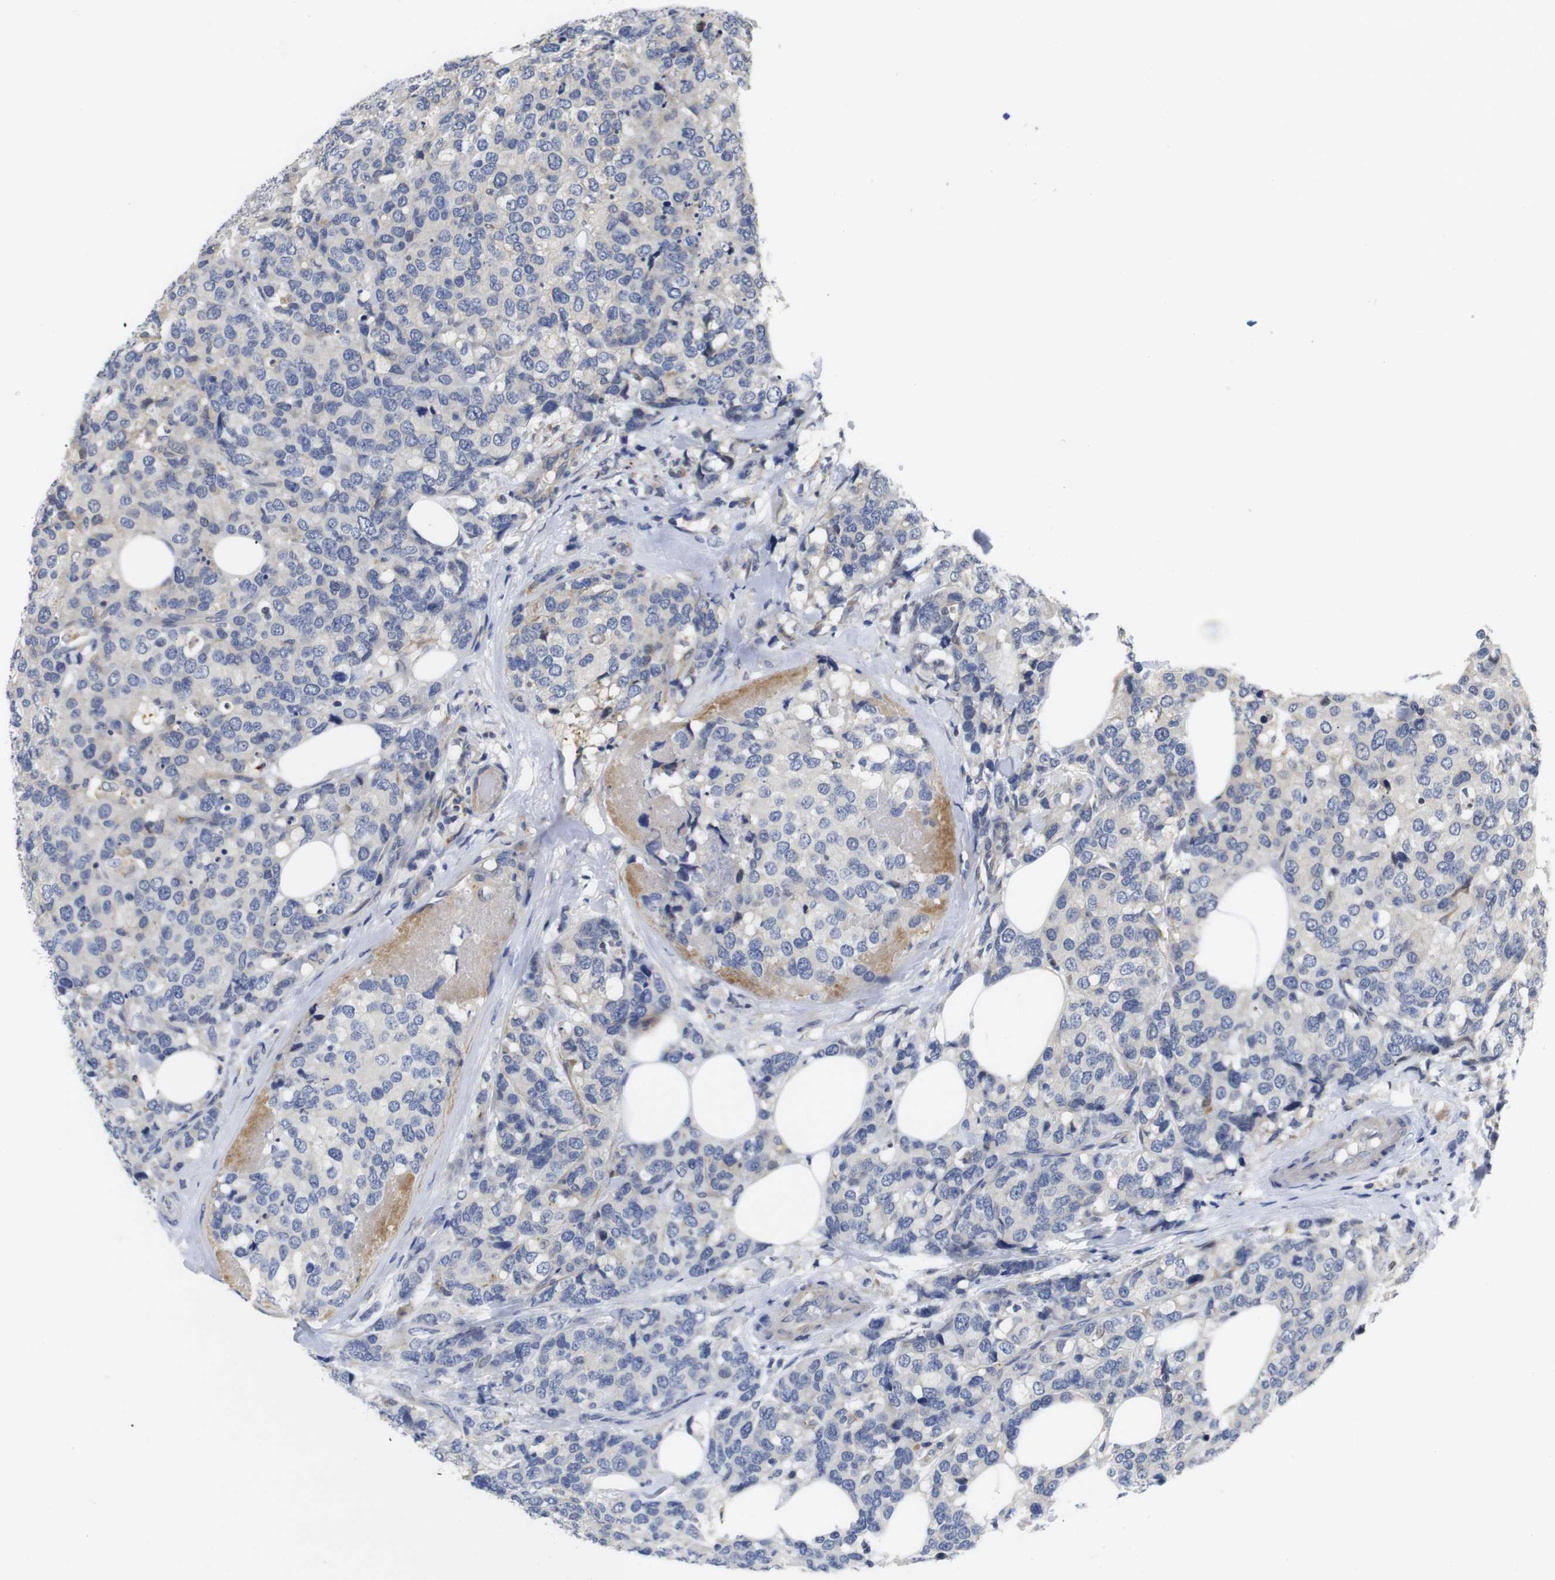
{"staining": {"intensity": "negative", "quantity": "none", "location": "none"}, "tissue": "breast cancer", "cell_type": "Tumor cells", "image_type": "cancer", "snomed": [{"axis": "morphology", "description": "Lobular carcinoma"}, {"axis": "topography", "description": "Breast"}], "caption": "Immunohistochemical staining of breast cancer (lobular carcinoma) displays no significant staining in tumor cells. The staining is performed using DAB brown chromogen with nuclei counter-stained in using hematoxylin.", "gene": "FNTA", "patient": {"sex": "female", "age": 59}}